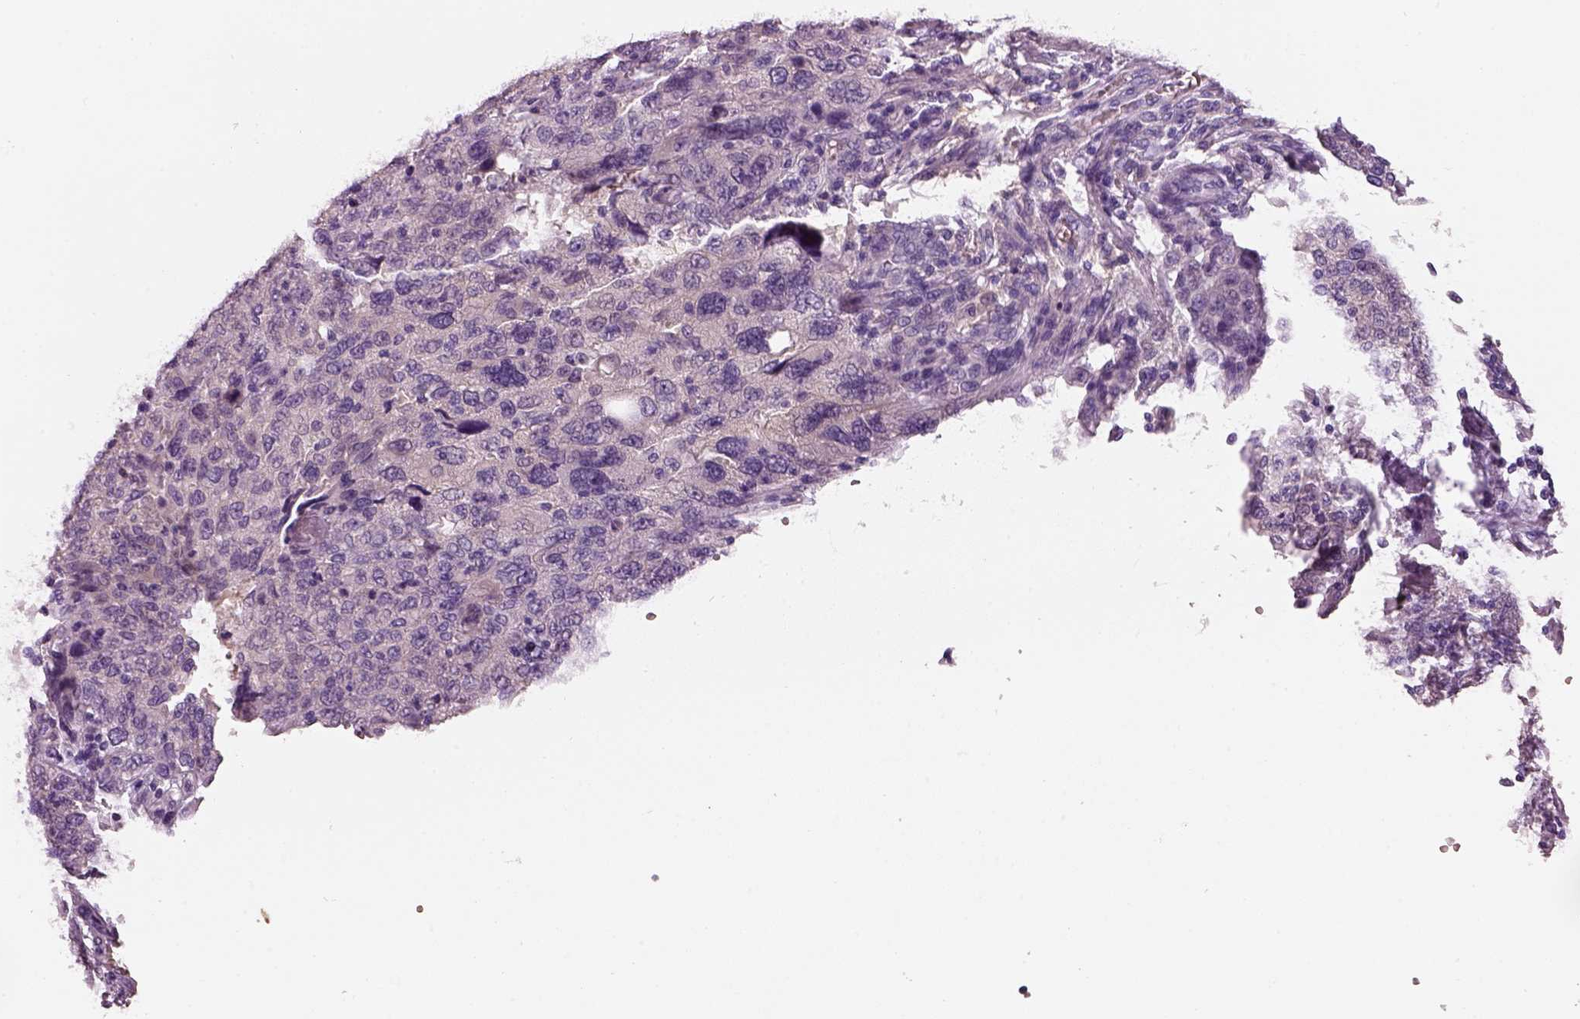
{"staining": {"intensity": "negative", "quantity": "none", "location": "none"}, "tissue": "ovarian cancer", "cell_type": "Tumor cells", "image_type": "cancer", "snomed": [{"axis": "morphology", "description": "Carcinoma, endometroid"}, {"axis": "topography", "description": "Ovary"}], "caption": "This is an IHC photomicrograph of human ovarian endometroid carcinoma. There is no staining in tumor cells.", "gene": "ELSPBP1", "patient": {"sex": "female", "age": 58}}